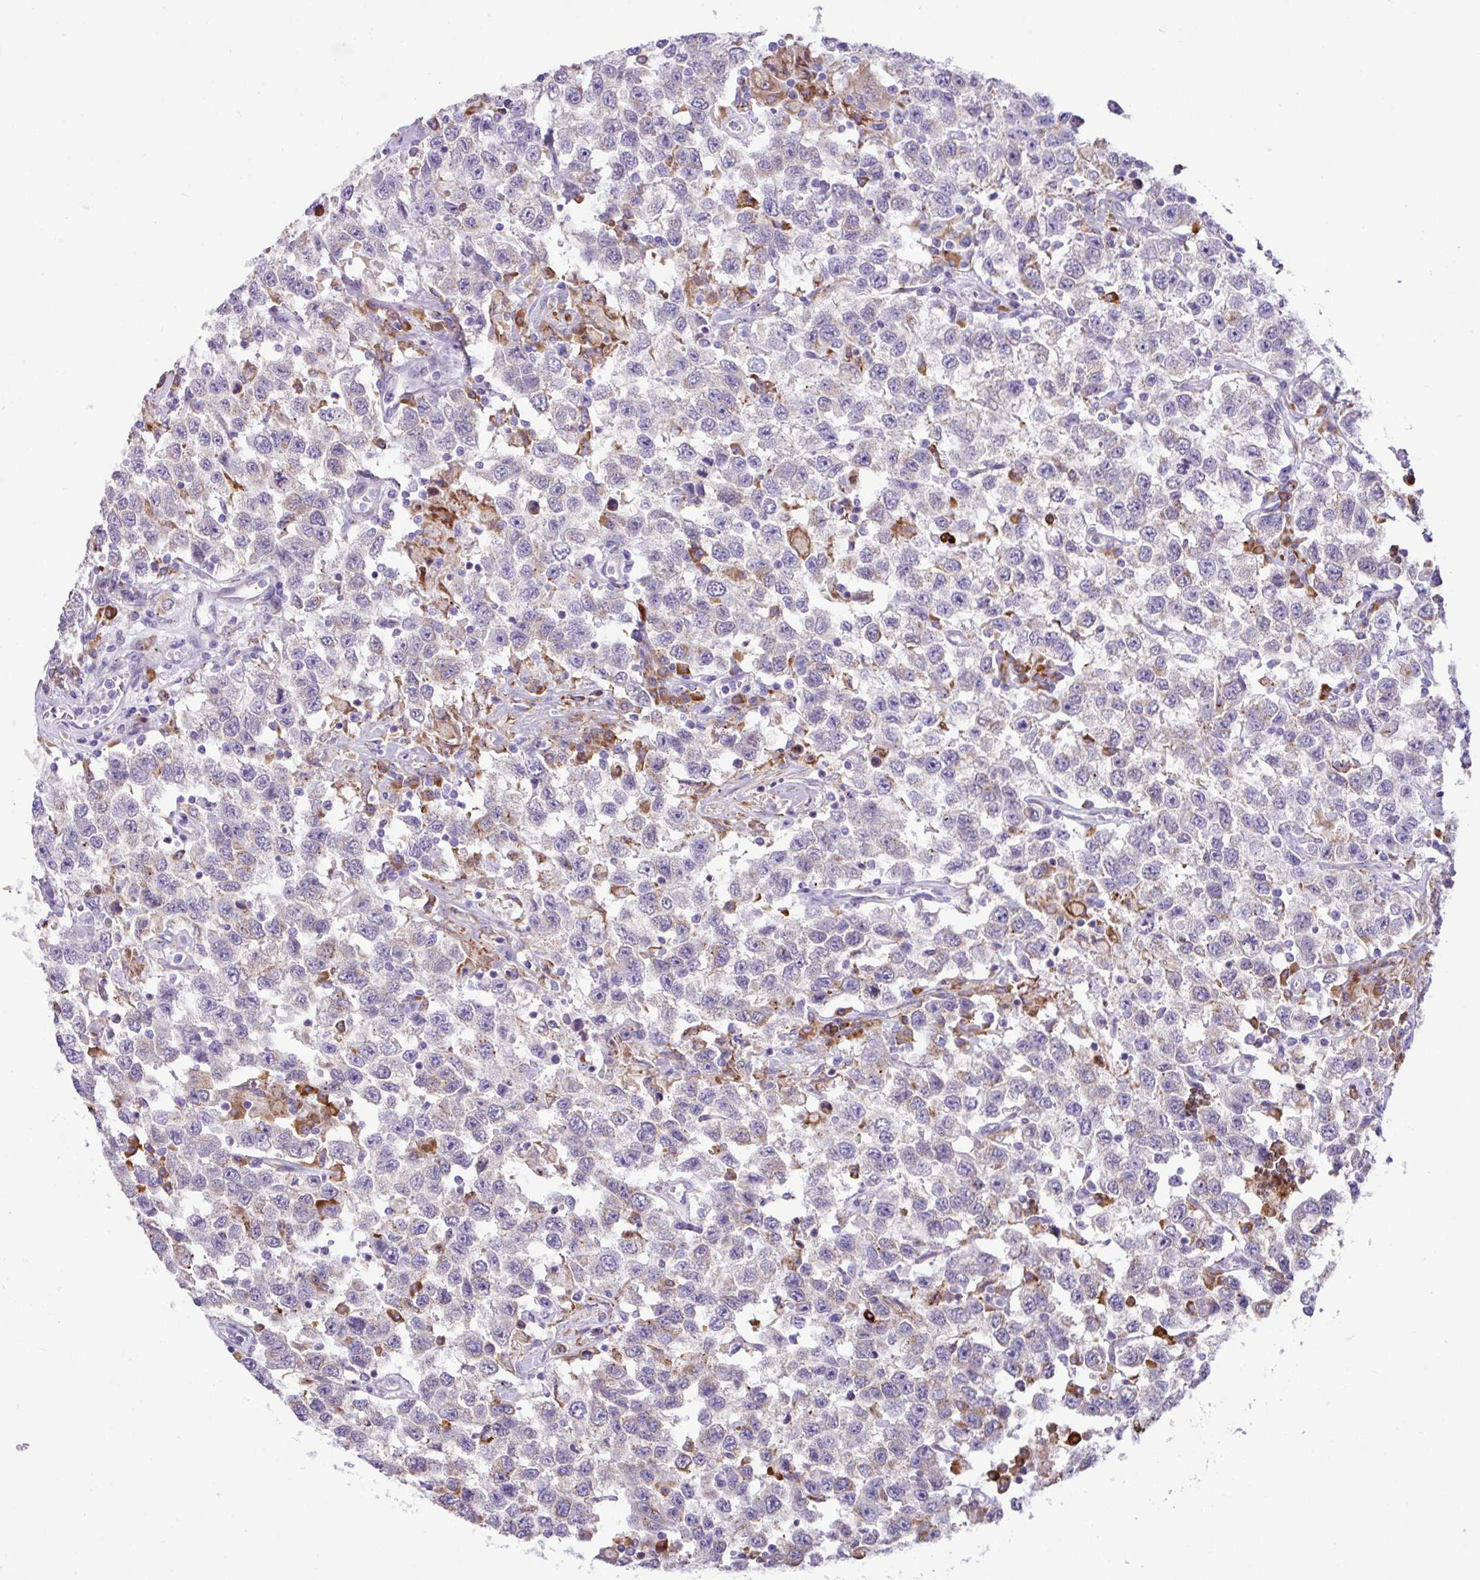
{"staining": {"intensity": "negative", "quantity": "none", "location": "none"}, "tissue": "testis cancer", "cell_type": "Tumor cells", "image_type": "cancer", "snomed": [{"axis": "morphology", "description": "Seminoma, NOS"}, {"axis": "topography", "description": "Testis"}], "caption": "Protein analysis of seminoma (testis) displays no significant staining in tumor cells.", "gene": "RGS21", "patient": {"sex": "male", "age": 41}}